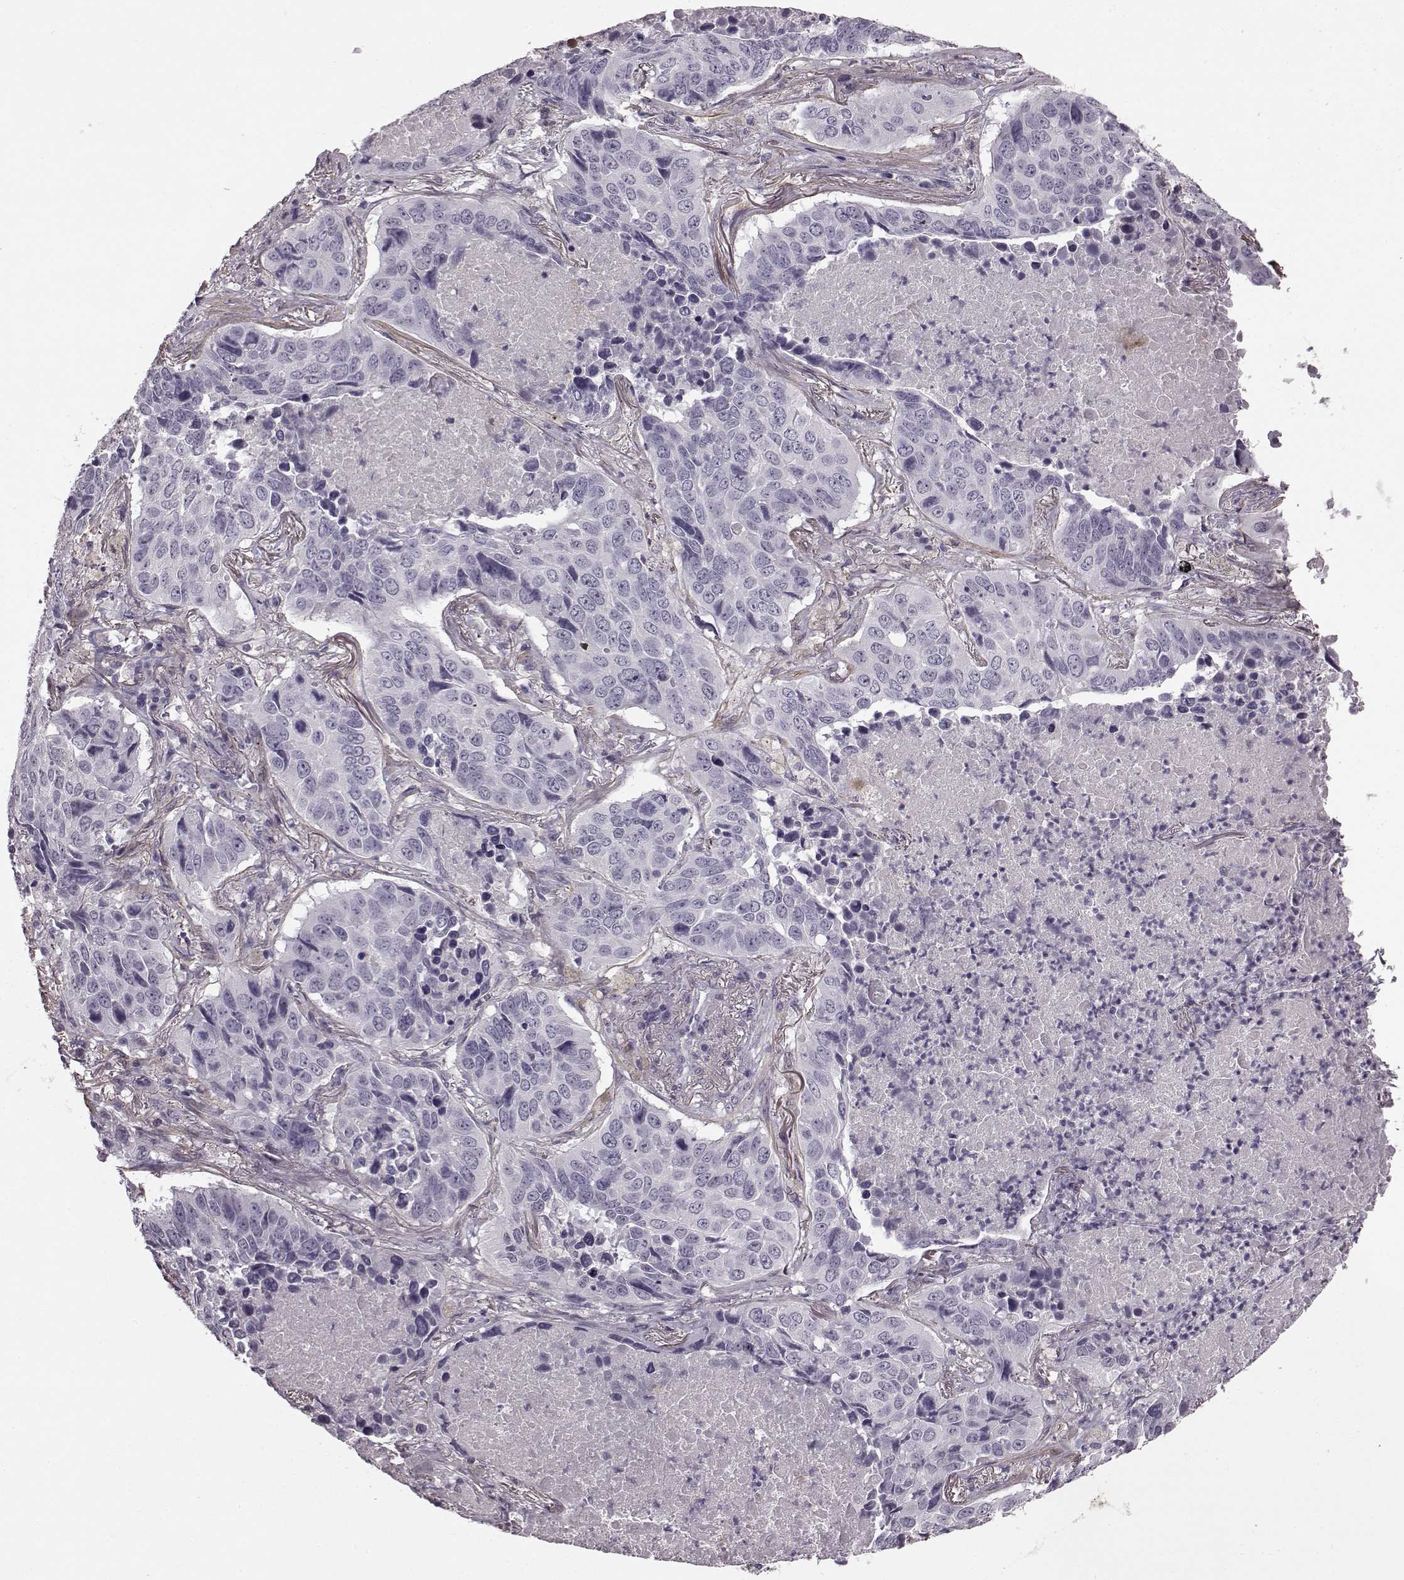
{"staining": {"intensity": "negative", "quantity": "none", "location": "none"}, "tissue": "lung cancer", "cell_type": "Tumor cells", "image_type": "cancer", "snomed": [{"axis": "morphology", "description": "Normal tissue, NOS"}, {"axis": "morphology", "description": "Squamous cell carcinoma, NOS"}, {"axis": "topography", "description": "Bronchus"}, {"axis": "topography", "description": "Lung"}], "caption": "Photomicrograph shows no protein positivity in tumor cells of squamous cell carcinoma (lung) tissue.", "gene": "SLCO3A1", "patient": {"sex": "male", "age": 64}}